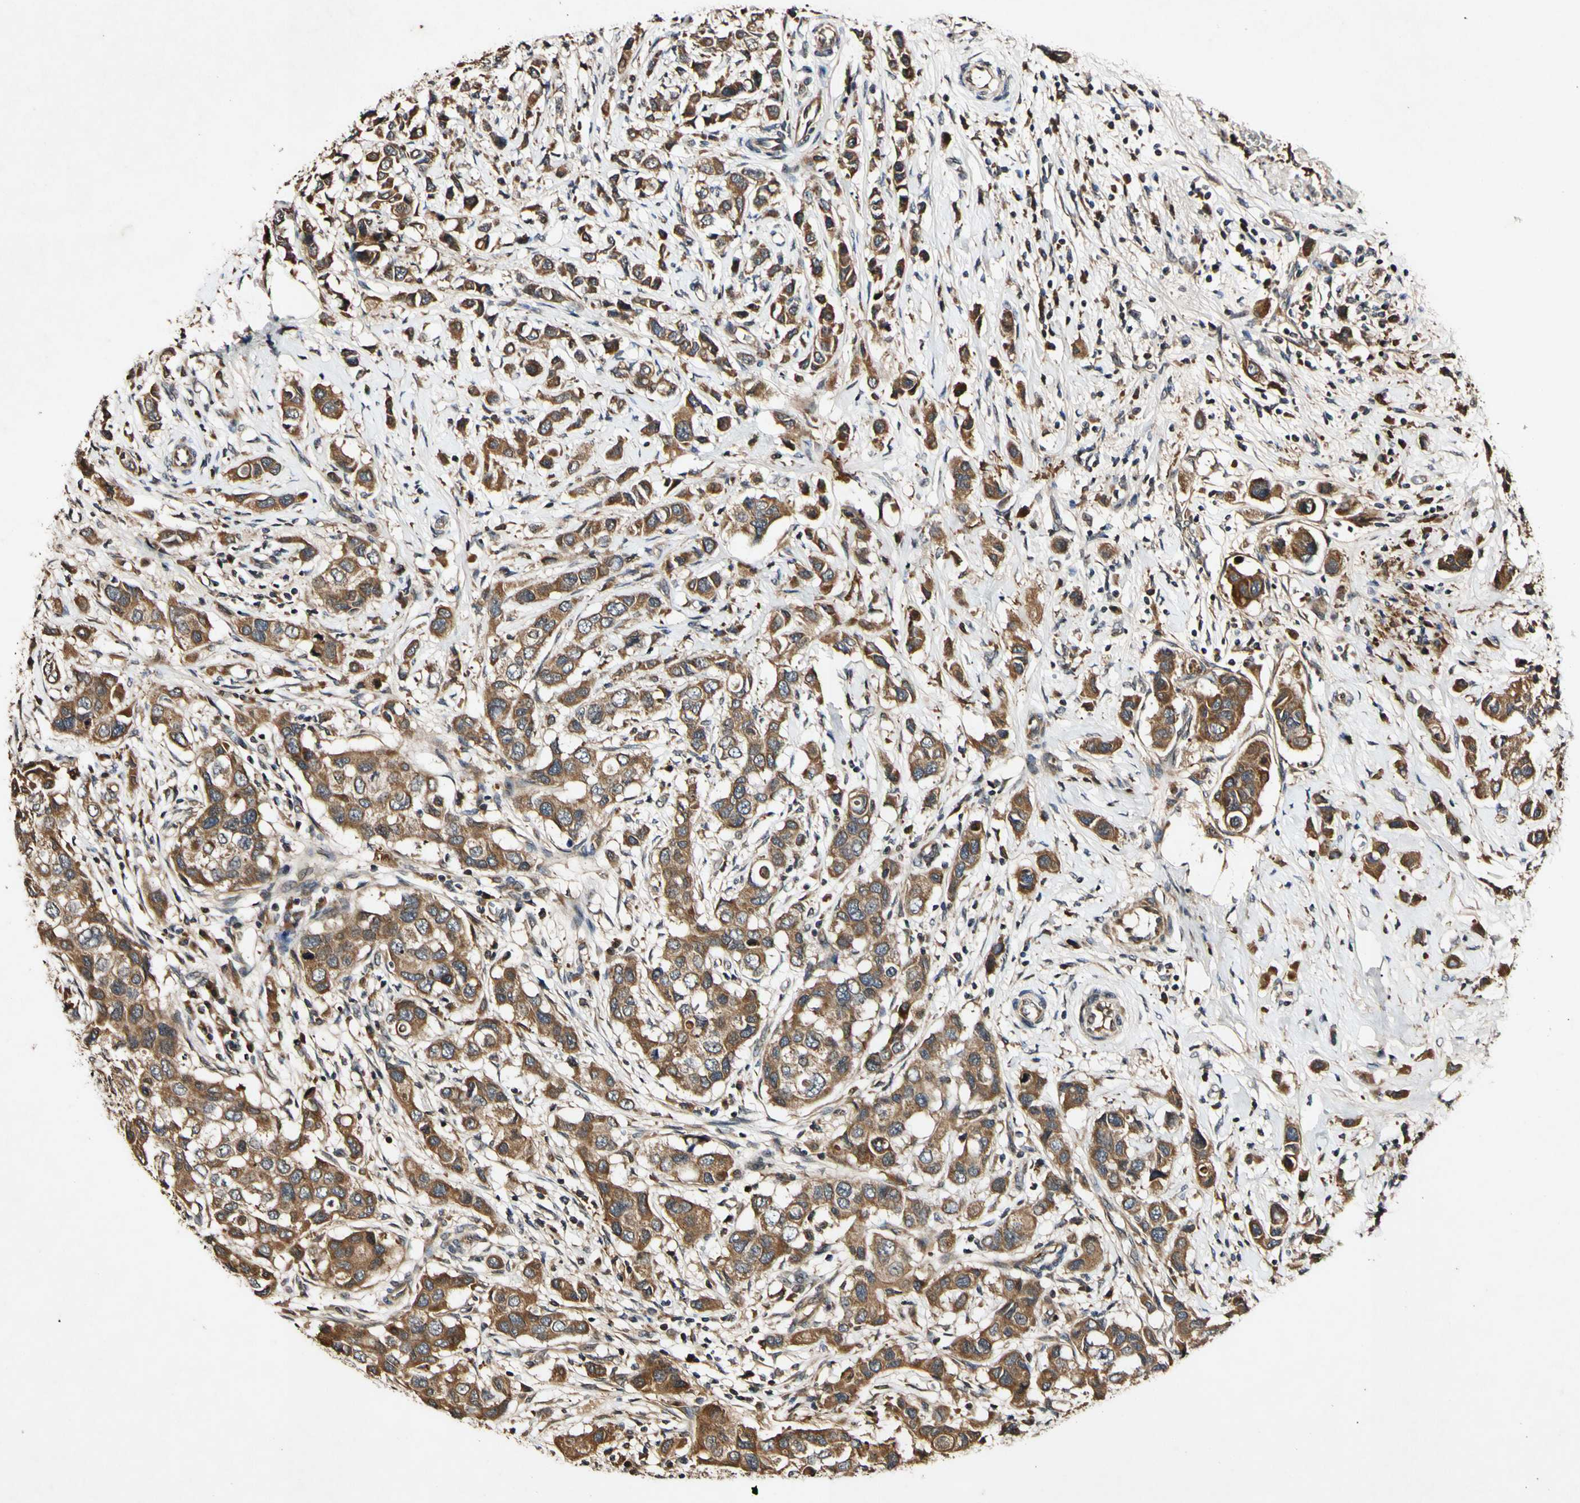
{"staining": {"intensity": "strong", "quantity": ">75%", "location": "cytoplasmic/membranous"}, "tissue": "breast cancer", "cell_type": "Tumor cells", "image_type": "cancer", "snomed": [{"axis": "morphology", "description": "Normal tissue, NOS"}, {"axis": "morphology", "description": "Duct carcinoma"}, {"axis": "topography", "description": "Breast"}], "caption": "A brown stain labels strong cytoplasmic/membranous expression of a protein in human breast cancer (infiltrating ductal carcinoma) tumor cells.", "gene": "PLAT", "patient": {"sex": "female", "age": 50}}